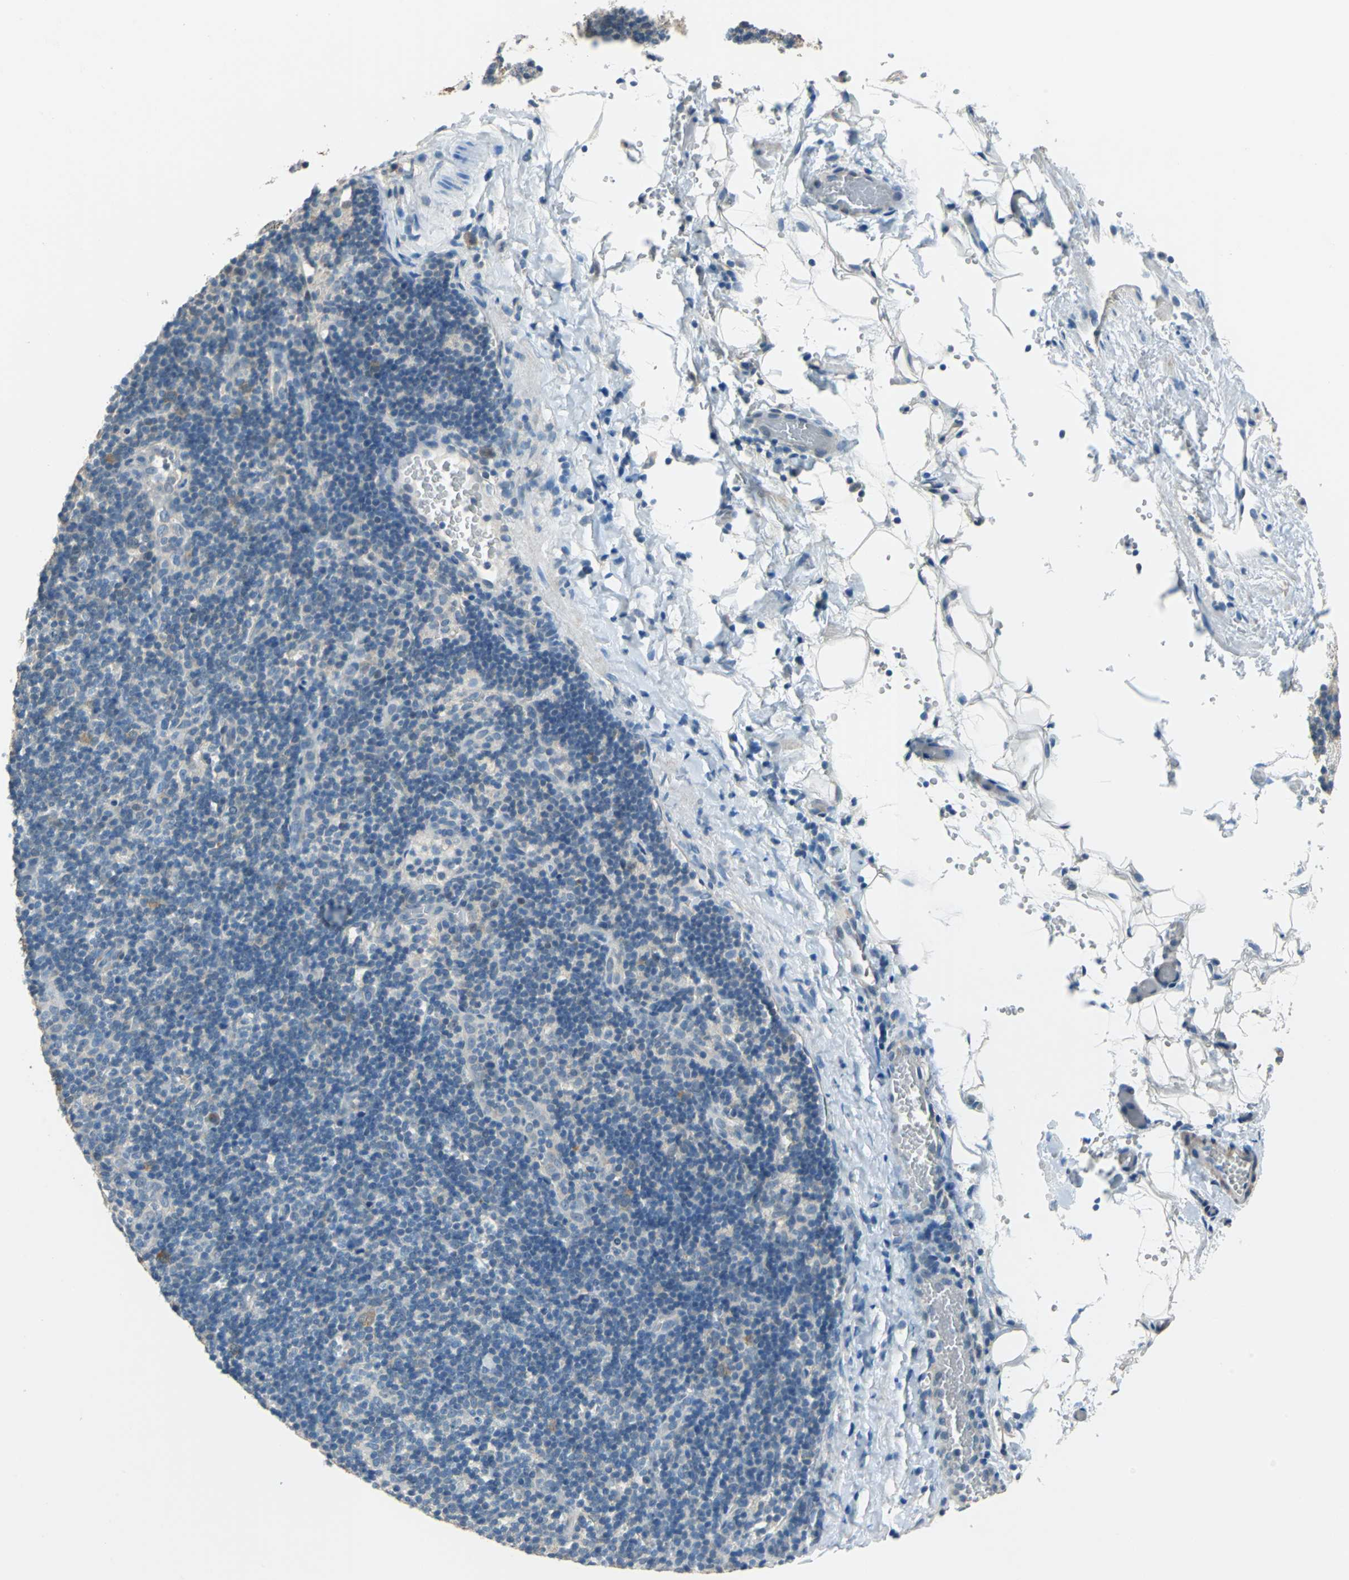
{"staining": {"intensity": "negative", "quantity": "none", "location": "none"}, "tissue": "lymphoma", "cell_type": "Tumor cells", "image_type": "cancer", "snomed": [{"axis": "morphology", "description": "Hodgkin's disease, NOS"}, {"axis": "topography", "description": "Lymph node"}], "caption": "This image is of Hodgkin's disease stained with IHC to label a protein in brown with the nuclei are counter-stained blue. There is no positivity in tumor cells.", "gene": "FKBP4", "patient": {"sex": "female", "age": 57}}